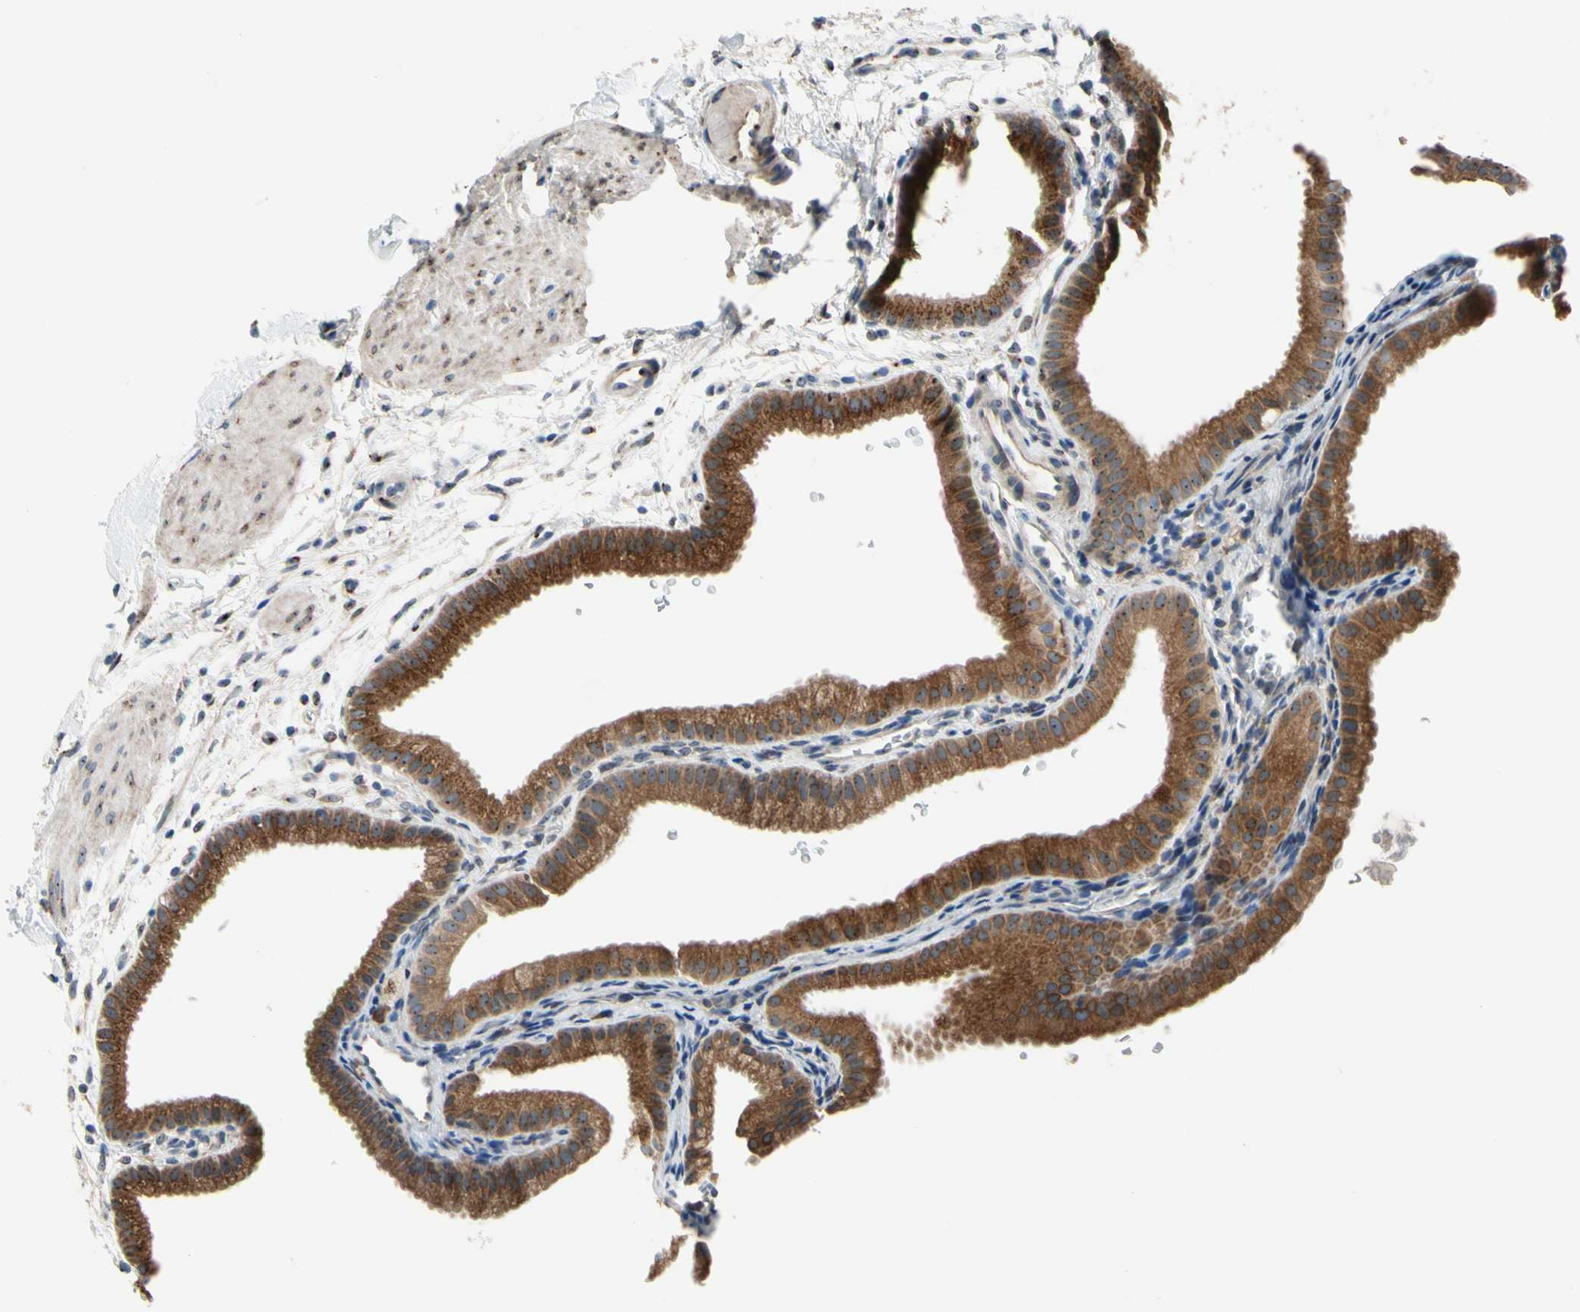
{"staining": {"intensity": "moderate", "quantity": ">75%", "location": "cytoplasmic/membranous"}, "tissue": "gallbladder", "cell_type": "Glandular cells", "image_type": "normal", "snomed": [{"axis": "morphology", "description": "Normal tissue, NOS"}, {"axis": "topography", "description": "Gallbladder"}], "caption": "Immunohistochemistry (DAB (3,3'-diaminobenzidine)) staining of unremarkable human gallbladder shows moderate cytoplasmic/membranous protein expression in approximately >75% of glandular cells.", "gene": "TMED7", "patient": {"sex": "female", "age": 64}}